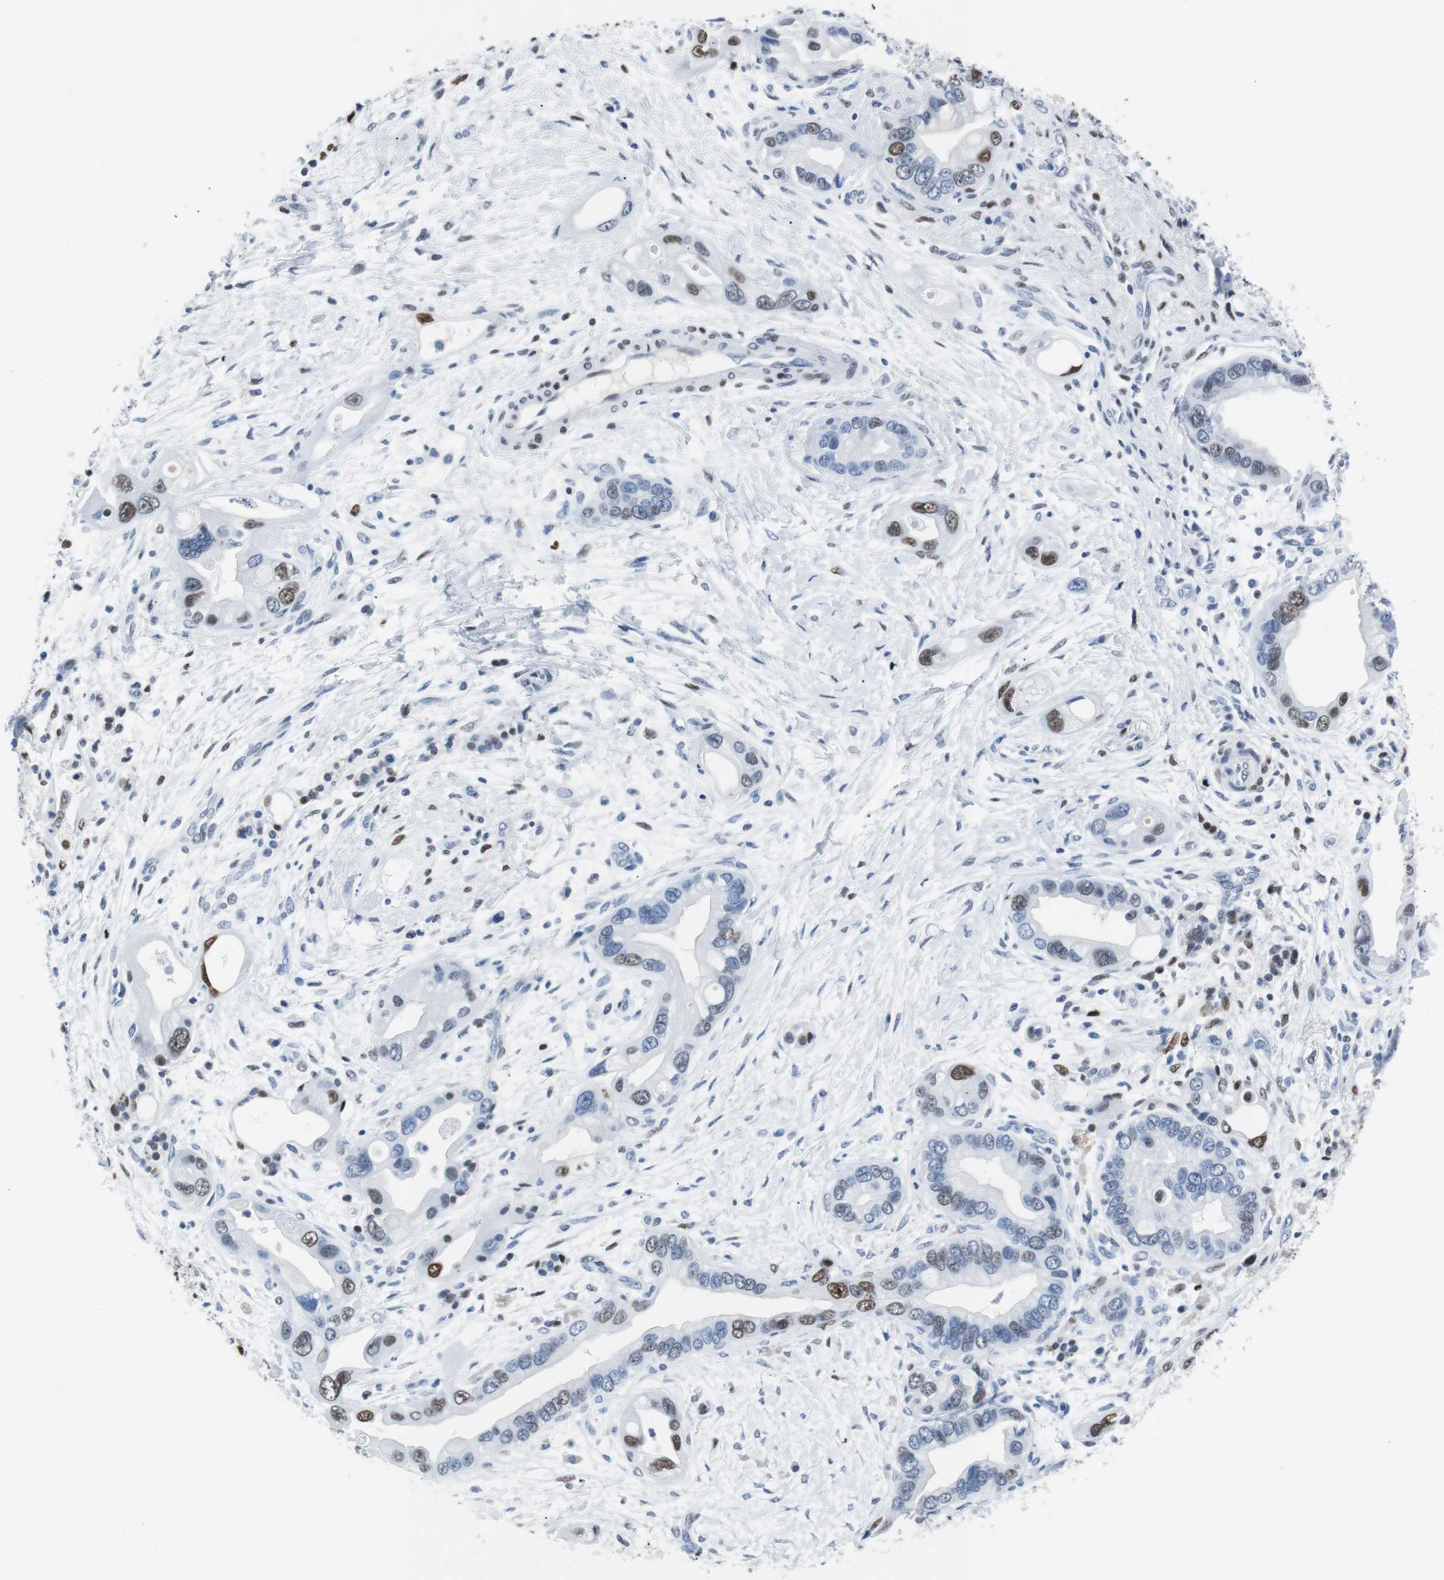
{"staining": {"intensity": "moderate", "quantity": "25%-75%", "location": "nuclear"}, "tissue": "pancreatic cancer", "cell_type": "Tumor cells", "image_type": "cancer", "snomed": [{"axis": "morphology", "description": "Adenocarcinoma, NOS"}, {"axis": "topography", "description": "Pancreas"}], "caption": "Pancreatic cancer (adenocarcinoma) tissue reveals moderate nuclear expression in approximately 25%-75% of tumor cells, visualized by immunohistochemistry.", "gene": "JUN", "patient": {"sex": "female", "age": 77}}